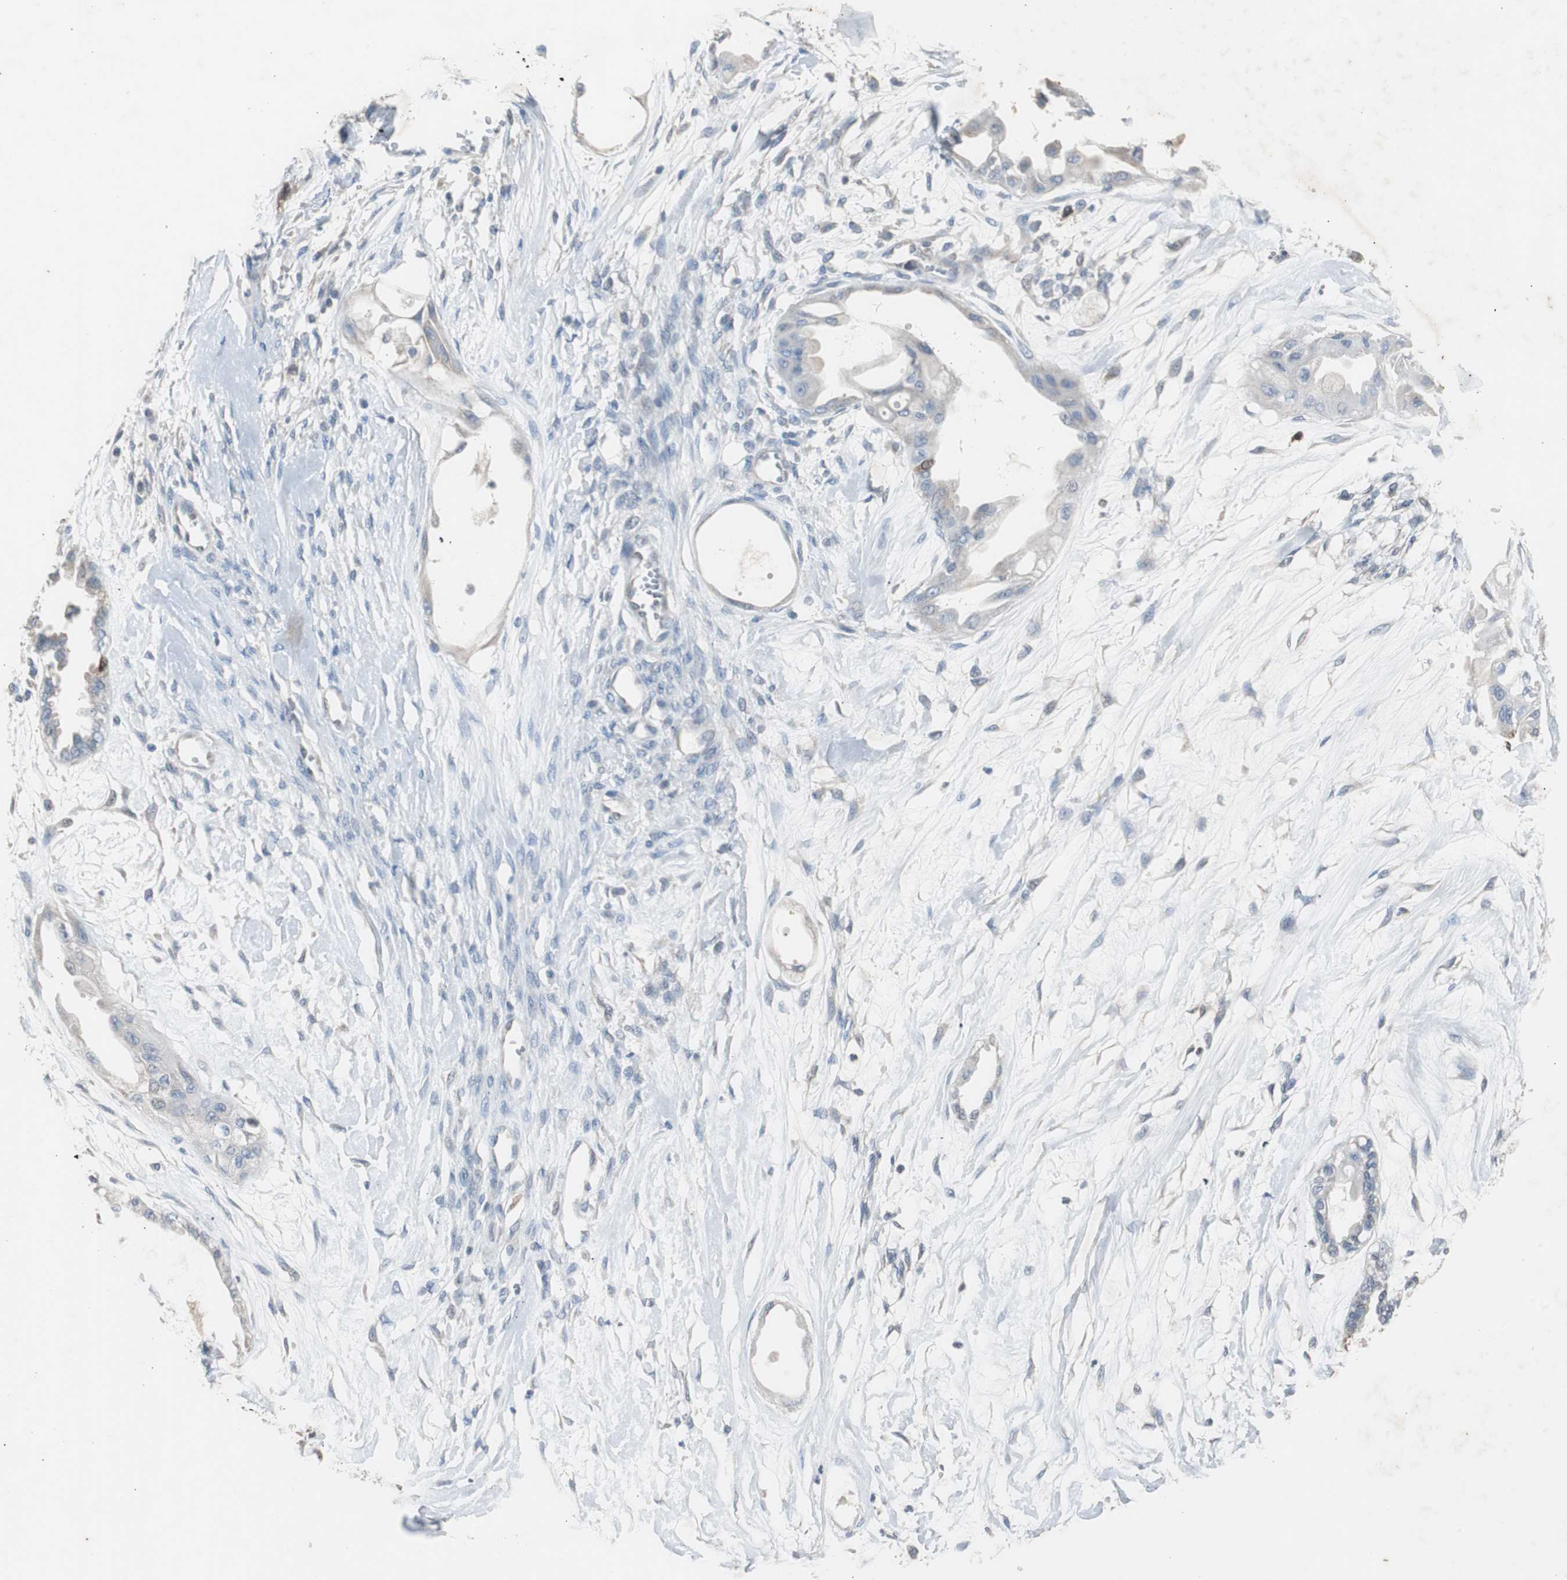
{"staining": {"intensity": "moderate", "quantity": "<25%", "location": "cytoplasmic/membranous"}, "tissue": "ovarian cancer", "cell_type": "Tumor cells", "image_type": "cancer", "snomed": [{"axis": "morphology", "description": "Carcinoma, NOS"}, {"axis": "morphology", "description": "Carcinoma, endometroid"}, {"axis": "topography", "description": "Ovary"}], "caption": "An image of ovarian cancer (endometroid carcinoma) stained for a protein displays moderate cytoplasmic/membranous brown staining in tumor cells.", "gene": "TK1", "patient": {"sex": "female", "age": 50}}